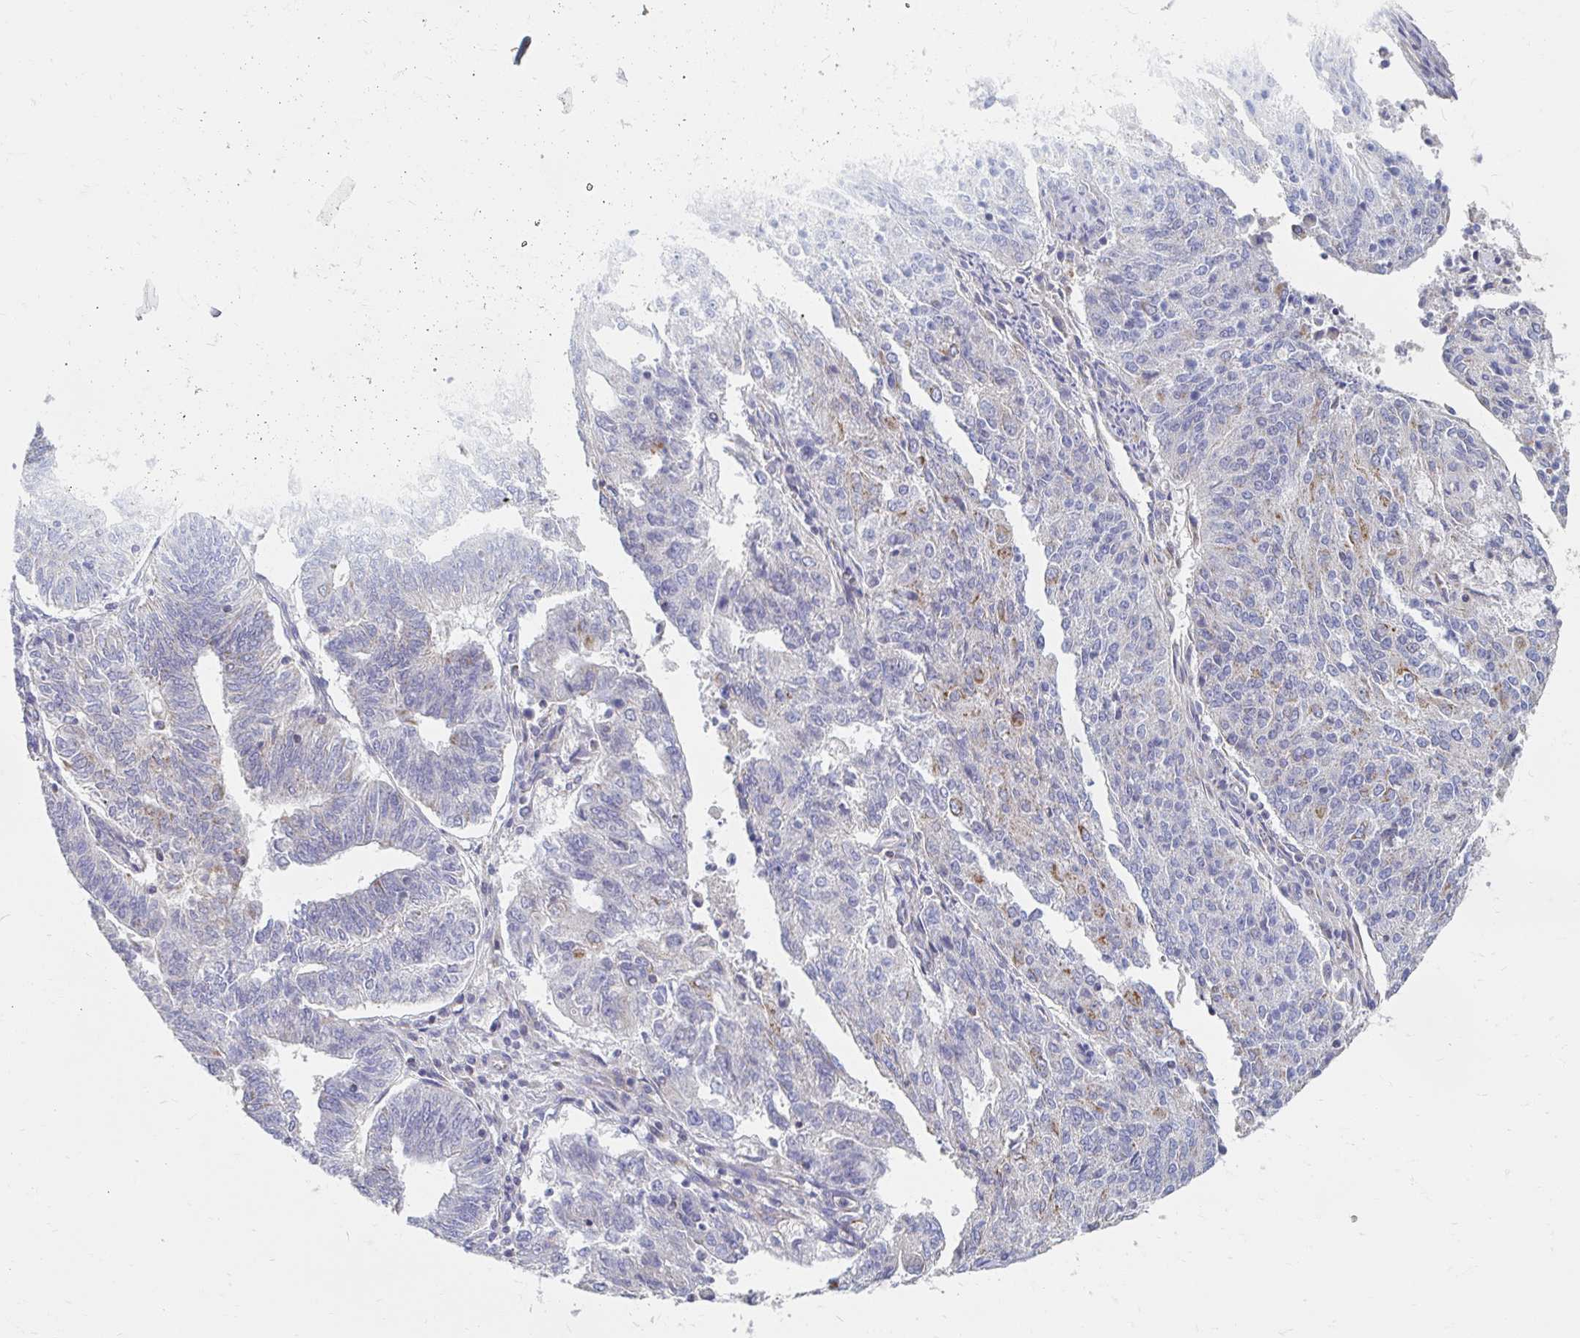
{"staining": {"intensity": "negative", "quantity": "none", "location": "none"}, "tissue": "endometrial cancer", "cell_type": "Tumor cells", "image_type": "cancer", "snomed": [{"axis": "morphology", "description": "Adenocarcinoma, NOS"}, {"axis": "topography", "description": "Endometrium"}], "caption": "This is a histopathology image of IHC staining of endometrial adenocarcinoma, which shows no positivity in tumor cells.", "gene": "MAVS", "patient": {"sex": "female", "age": 82}}